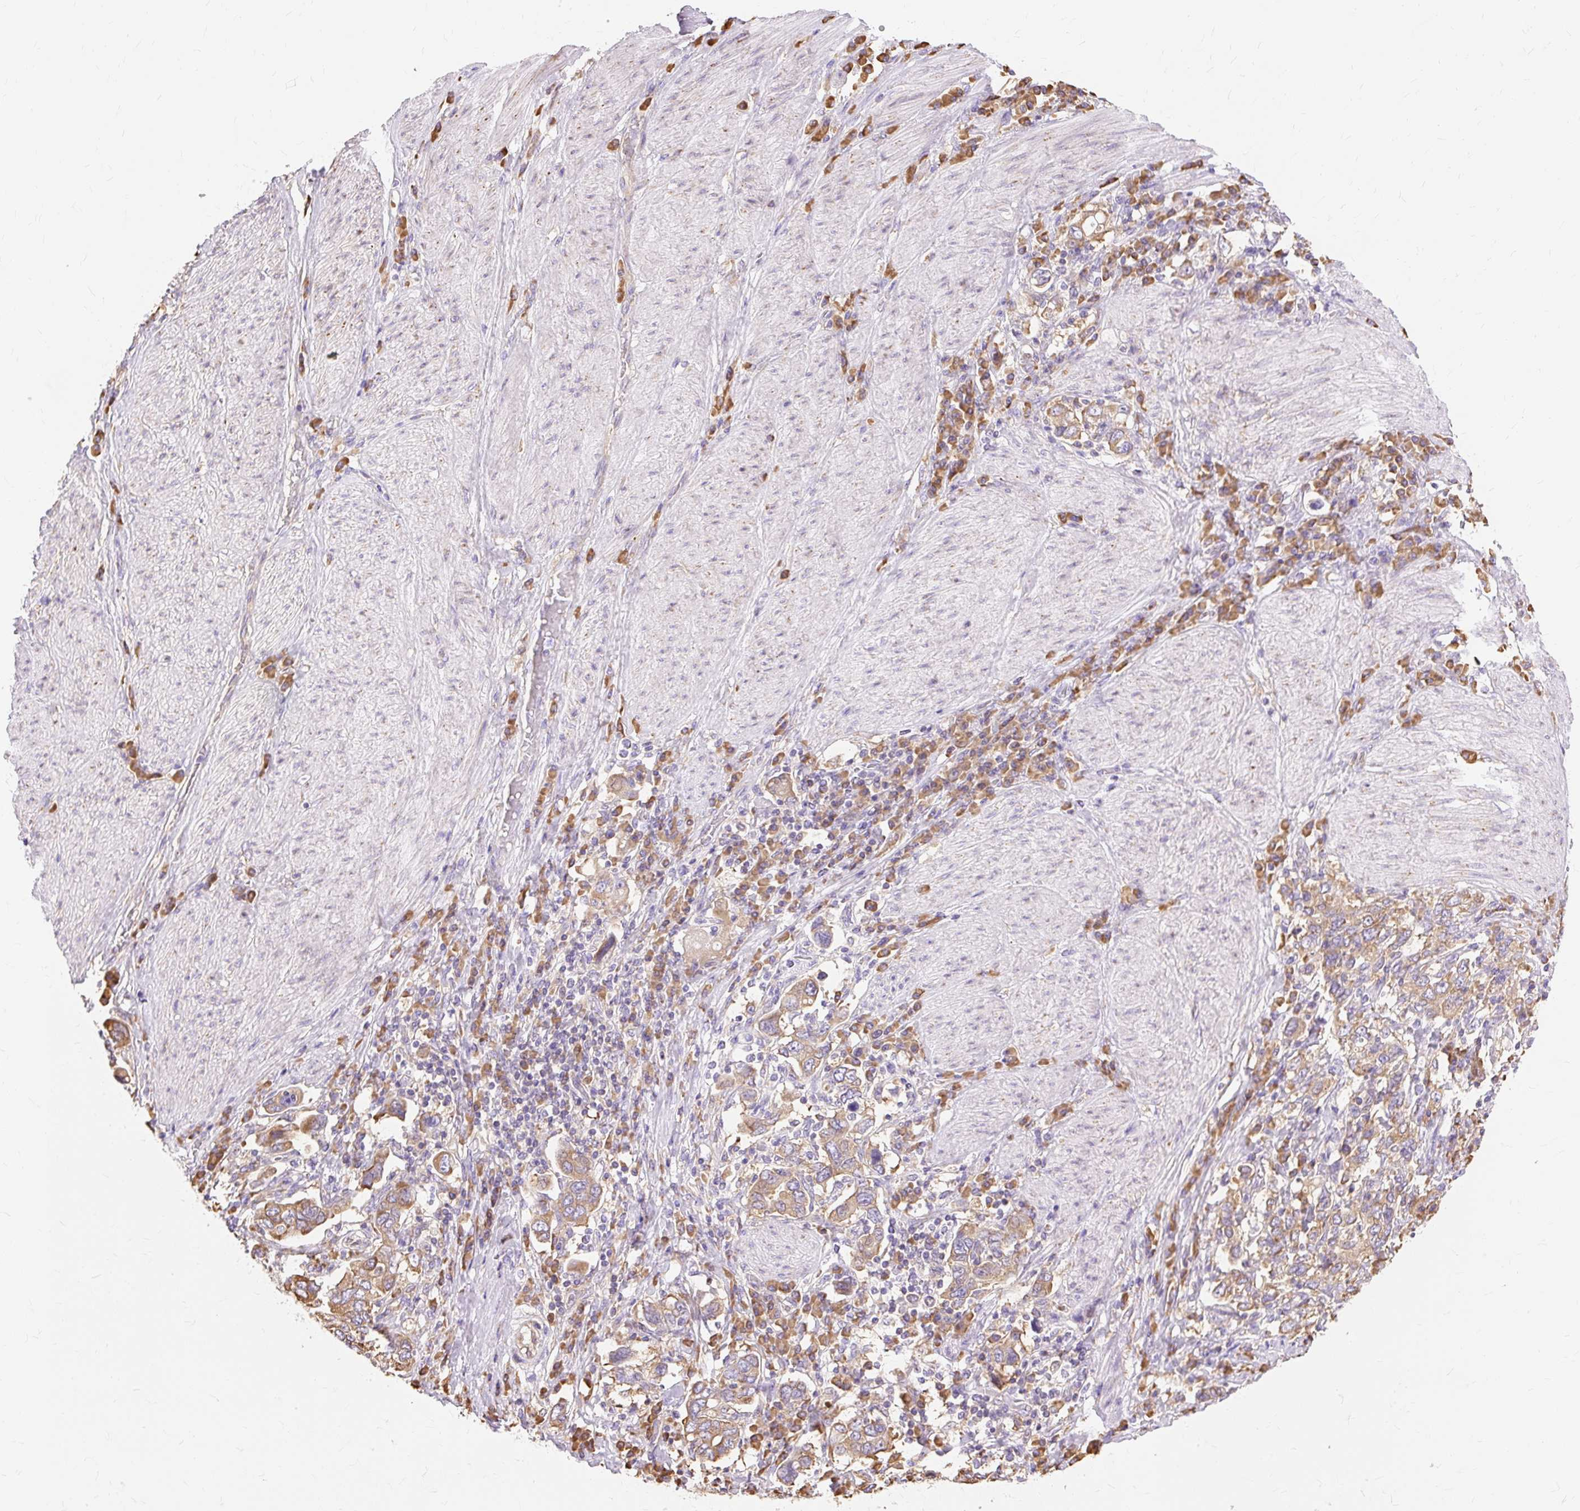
{"staining": {"intensity": "weak", "quantity": ">75%", "location": "cytoplasmic/membranous"}, "tissue": "stomach cancer", "cell_type": "Tumor cells", "image_type": "cancer", "snomed": [{"axis": "morphology", "description": "Adenocarcinoma, NOS"}, {"axis": "topography", "description": "Stomach, upper"}, {"axis": "topography", "description": "Stomach"}], "caption": "Tumor cells display low levels of weak cytoplasmic/membranous staining in about >75% of cells in human stomach cancer (adenocarcinoma).", "gene": "RPS17", "patient": {"sex": "male", "age": 62}}